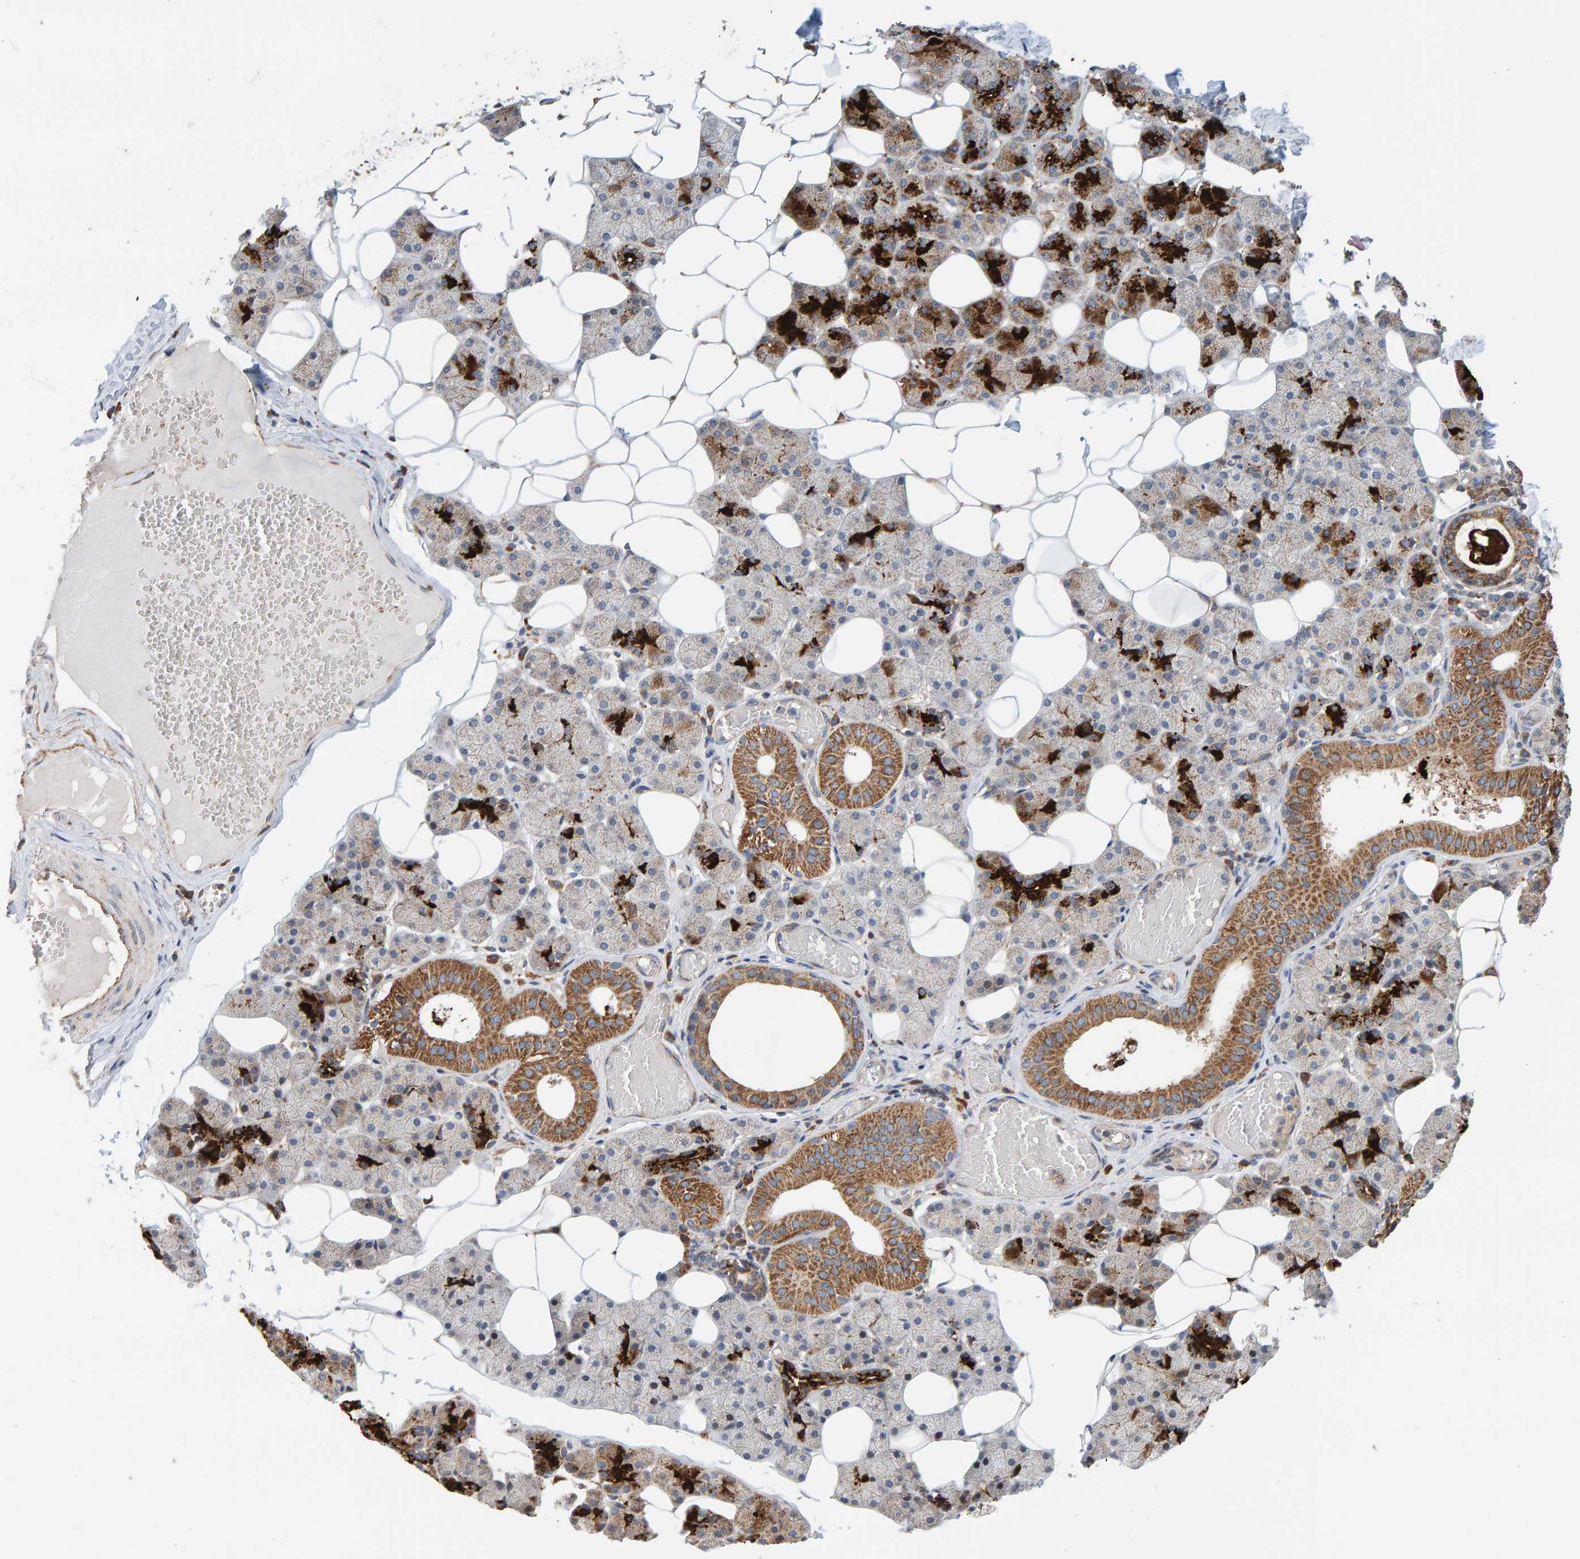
{"staining": {"intensity": "strong", "quantity": "<25%", "location": "cytoplasmic/membranous"}, "tissue": "salivary gland", "cell_type": "Glandular cells", "image_type": "normal", "snomed": [{"axis": "morphology", "description": "Normal tissue, NOS"}, {"axis": "topography", "description": "Salivary gland"}], "caption": "A photomicrograph of human salivary gland stained for a protein reveals strong cytoplasmic/membranous brown staining in glandular cells. The staining was performed using DAB, with brown indicating positive protein expression. Nuclei are stained blue with hematoxylin.", "gene": "MRPL45", "patient": {"sex": "female", "age": 33}}